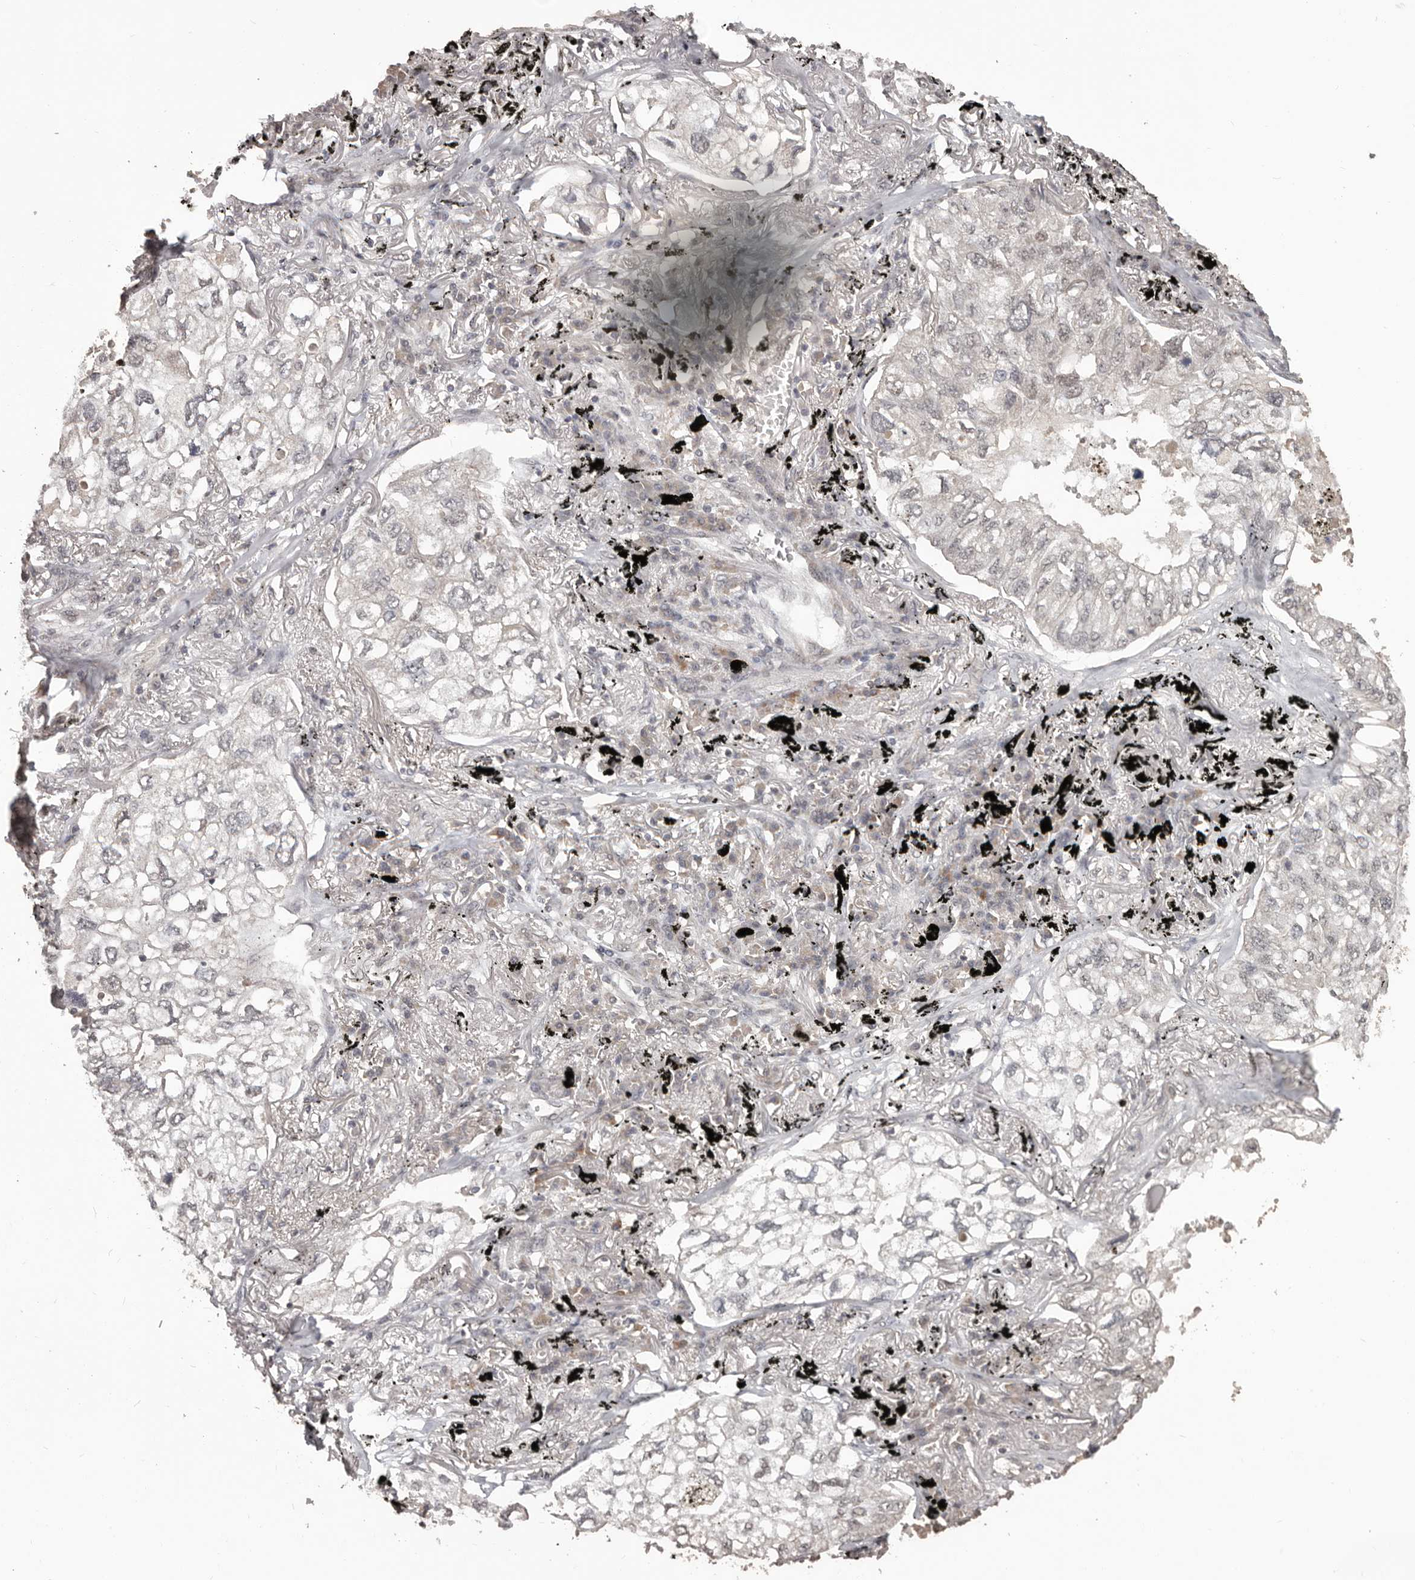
{"staining": {"intensity": "negative", "quantity": "none", "location": "none"}, "tissue": "lung cancer", "cell_type": "Tumor cells", "image_type": "cancer", "snomed": [{"axis": "morphology", "description": "Adenocarcinoma, NOS"}, {"axis": "topography", "description": "Lung"}], "caption": "Histopathology image shows no significant protein staining in tumor cells of adenocarcinoma (lung). (DAB IHC with hematoxylin counter stain).", "gene": "ZFP14", "patient": {"sex": "male", "age": 65}}